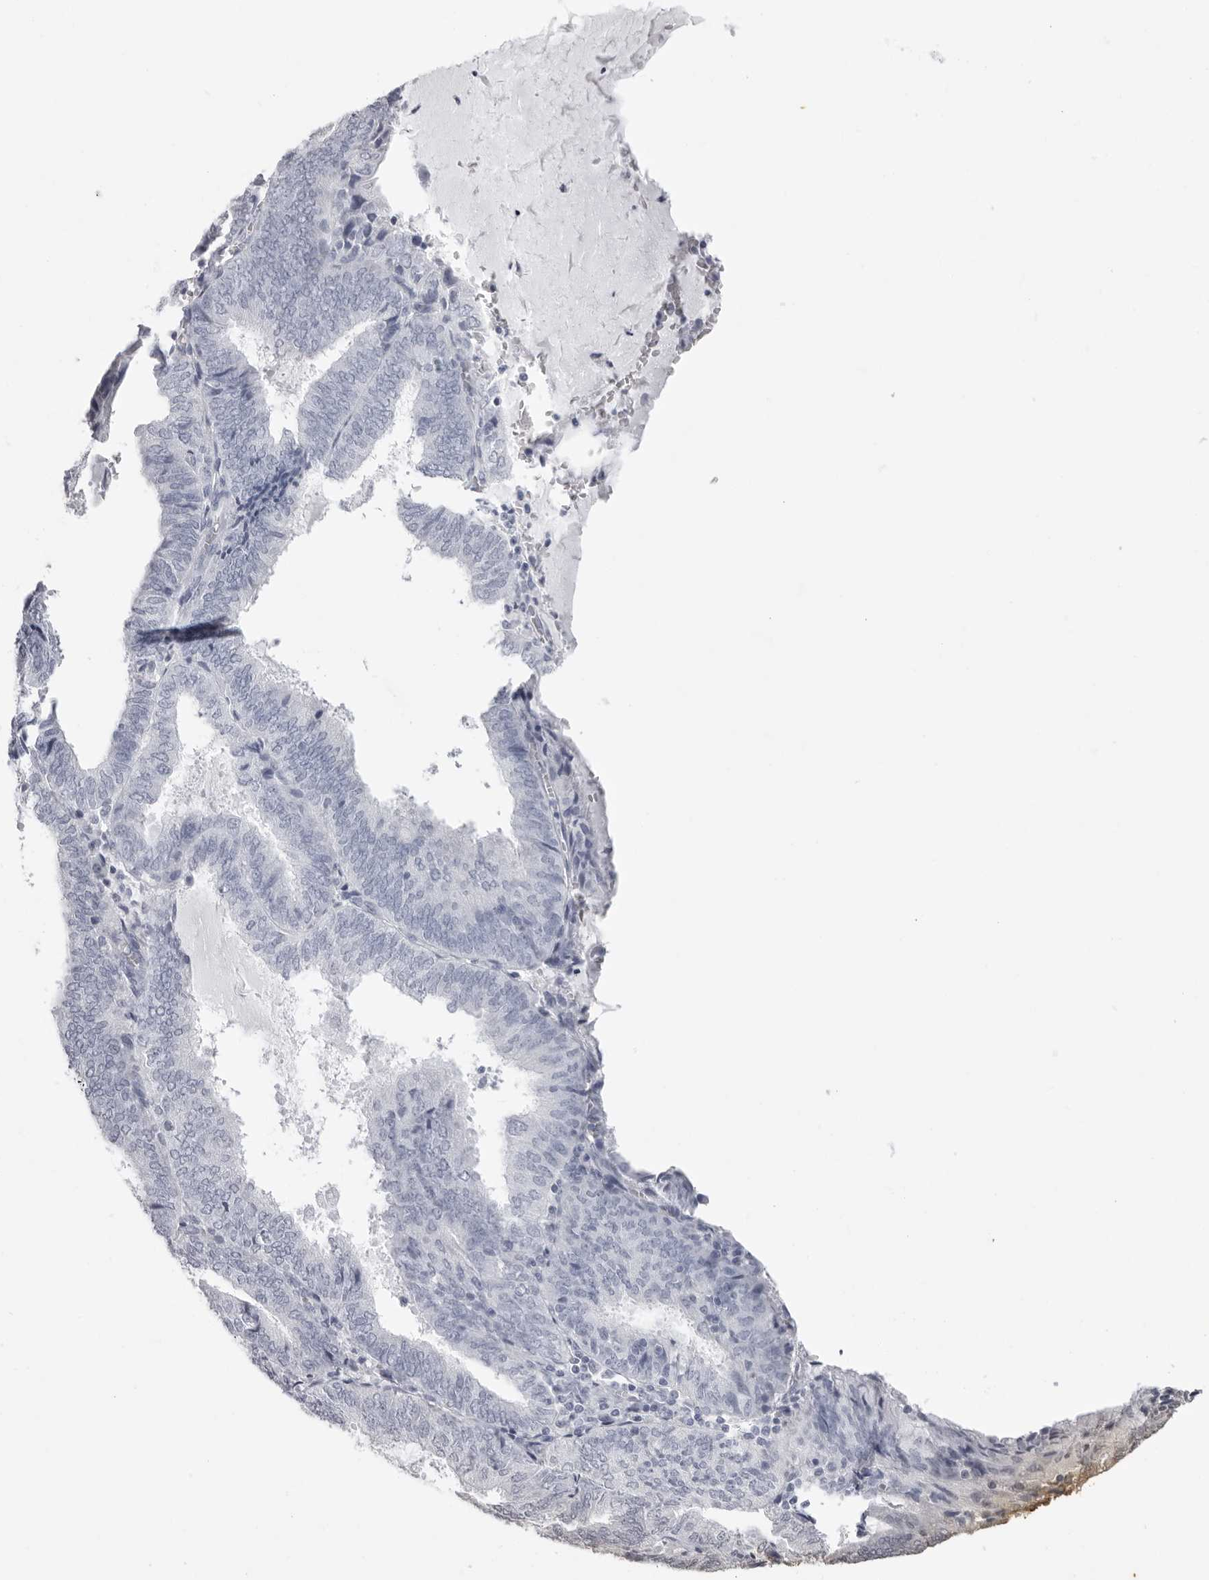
{"staining": {"intensity": "negative", "quantity": "none", "location": "none"}, "tissue": "endometrial cancer", "cell_type": "Tumor cells", "image_type": "cancer", "snomed": [{"axis": "morphology", "description": "Adenocarcinoma, NOS"}, {"axis": "topography", "description": "Endometrium"}], "caption": "Histopathology image shows no significant protein positivity in tumor cells of adenocarcinoma (endometrial). (Stains: DAB (3,3'-diaminobenzidine) immunohistochemistry (IHC) with hematoxylin counter stain, Microscopy: brightfield microscopy at high magnification).", "gene": "CST1", "patient": {"sex": "female", "age": 81}}